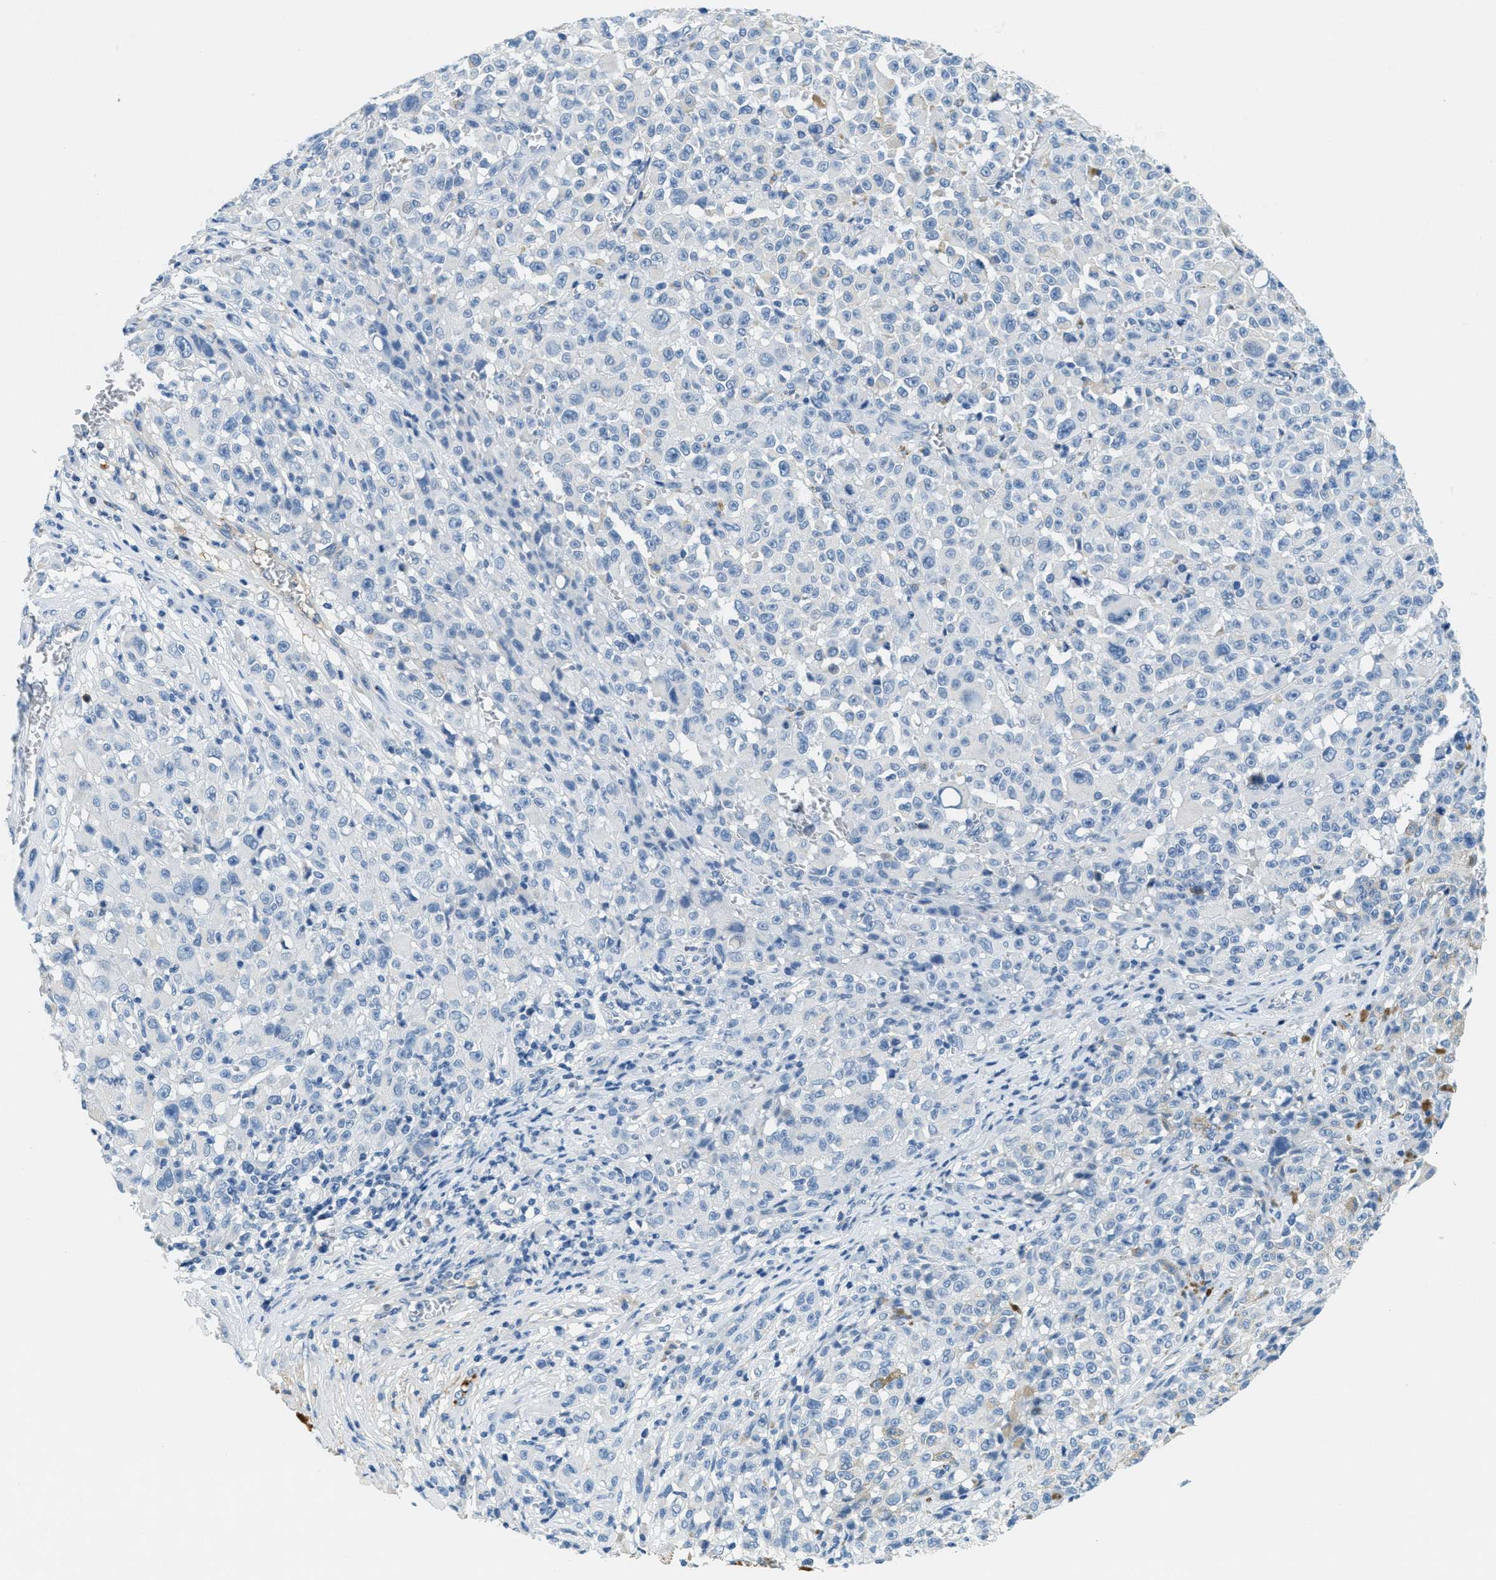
{"staining": {"intensity": "negative", "quantity": "none", "location": "none"}, "tissue": "melanoma", "cell_type": "Tumor cells", "image_type": "cancer", "snomed": [{"axis": "morphology", "description": "Malignant melanoma, NOS"}, {"axis": "topography", "description": "Skin"}], "caption": "Tumor cells are negative for protein expression in human melanoma. Nuclei are stained in blue.", "gene": "A2M", "patient": {"sex": "female", "age": 82}}